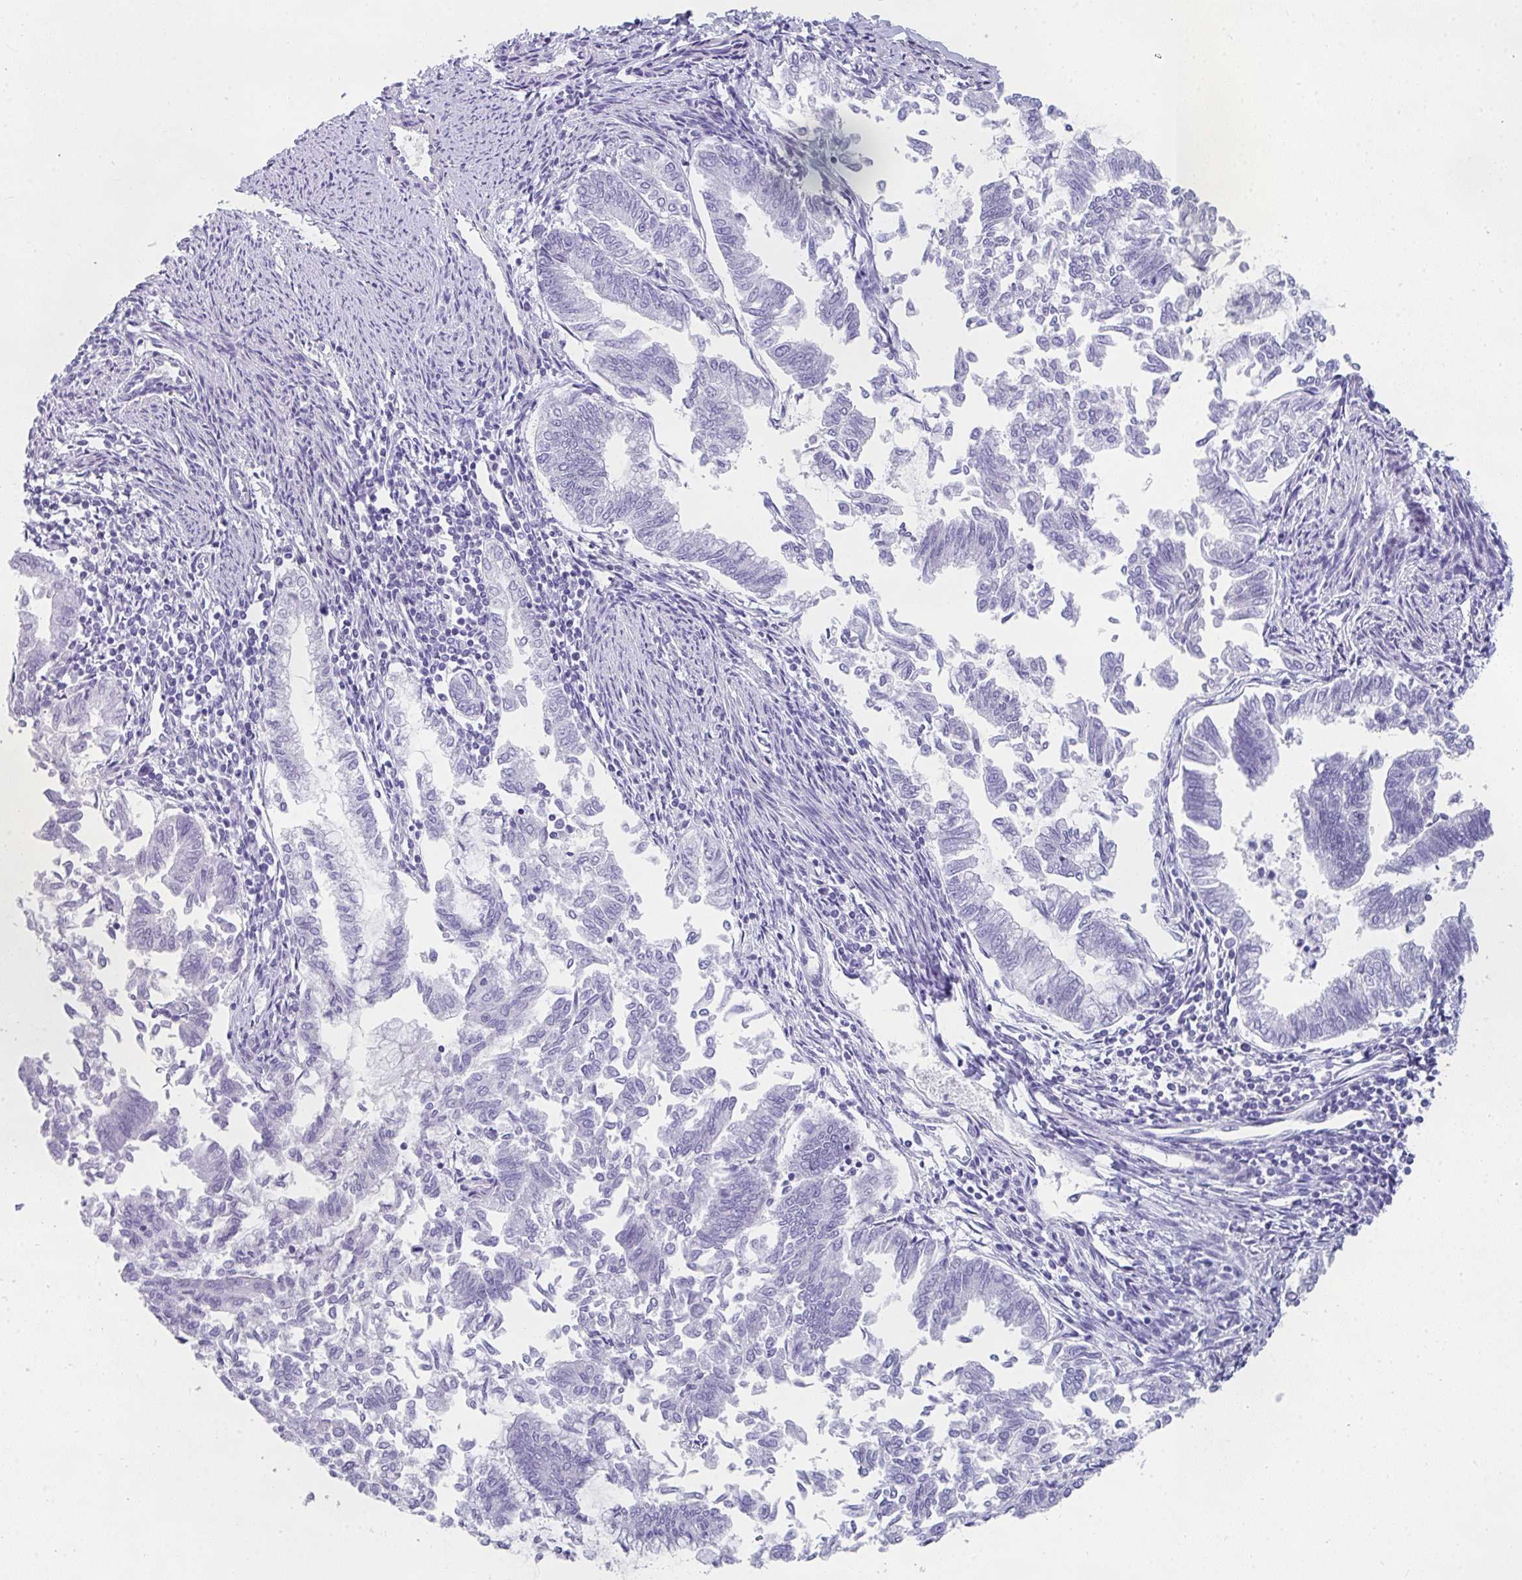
{"staining": {"intensity": "negative", "quantity": "none", "location": "none"}, "tissue": "endometrial cancer", "cell_type": "Tumor cells", "image_type": "cancer", "snomed": [{"axis": "morphology", "description": "Adenocarcinoma, NOS"}, {"axis": "topography", "description": "Endometrium"}], "caption": "High power microscopy micrograph of an immunohistochemistry micrograph of adenocarcinoma (endometrial), revealing no significant staining in tumor cells.", "gene": "RLF", "patient": {"sex": "female", "age": 79}}